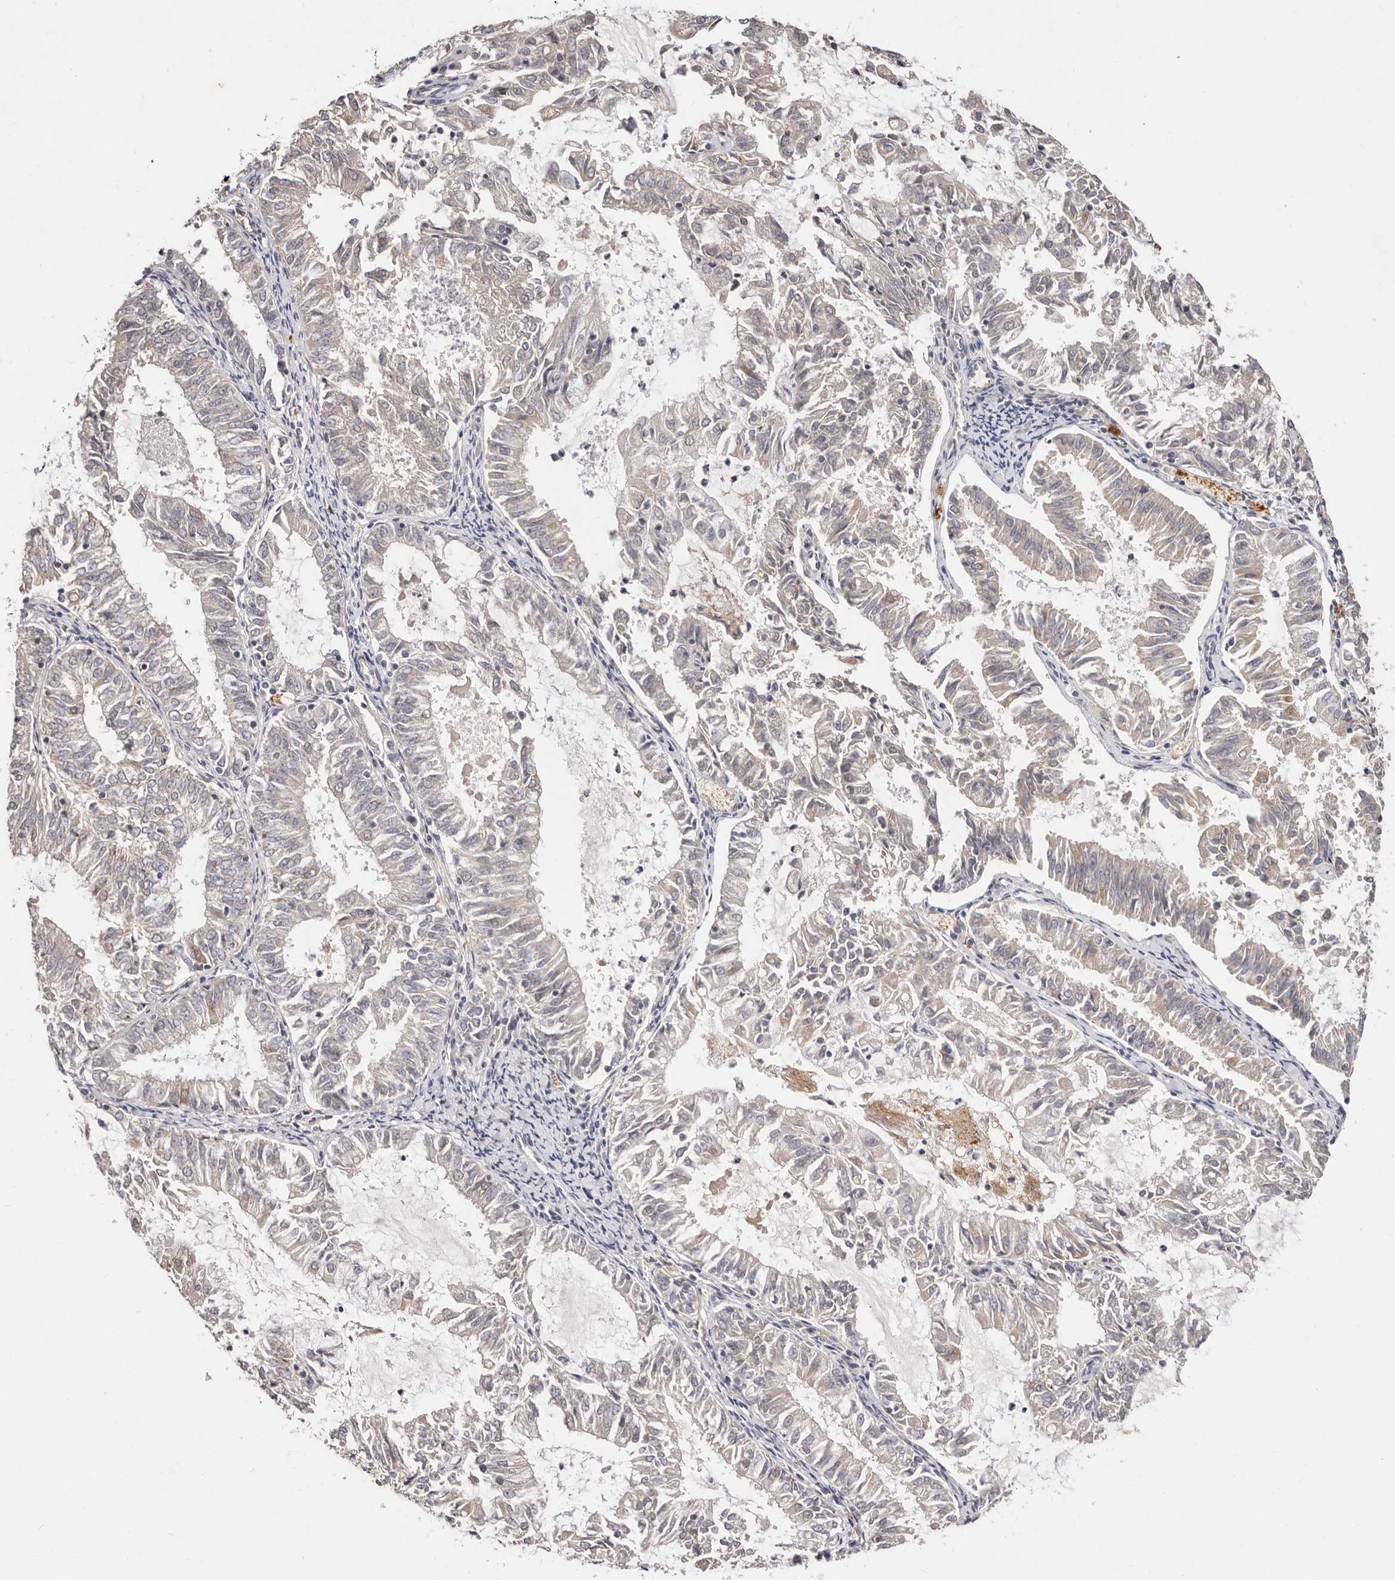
{"staining": {"intensity": "negative", "quantity": "none", "location": "none"}, "tissue": "endometrial cancer", "cell_type": "Tumor cells", "image_type": "cancer", "snomed": [{"axis": "morphology", "description": "Adenocarcinoma, NOS"}, {"axis": "topography", "description": "Endometrium"}], "caption": "Endometrial cancer stained for a protein using immunohistochemistry (IHC) shows no staining tumor cells.", "gene": "THBS3", "patient": {"sex": "female", "age": 57}}